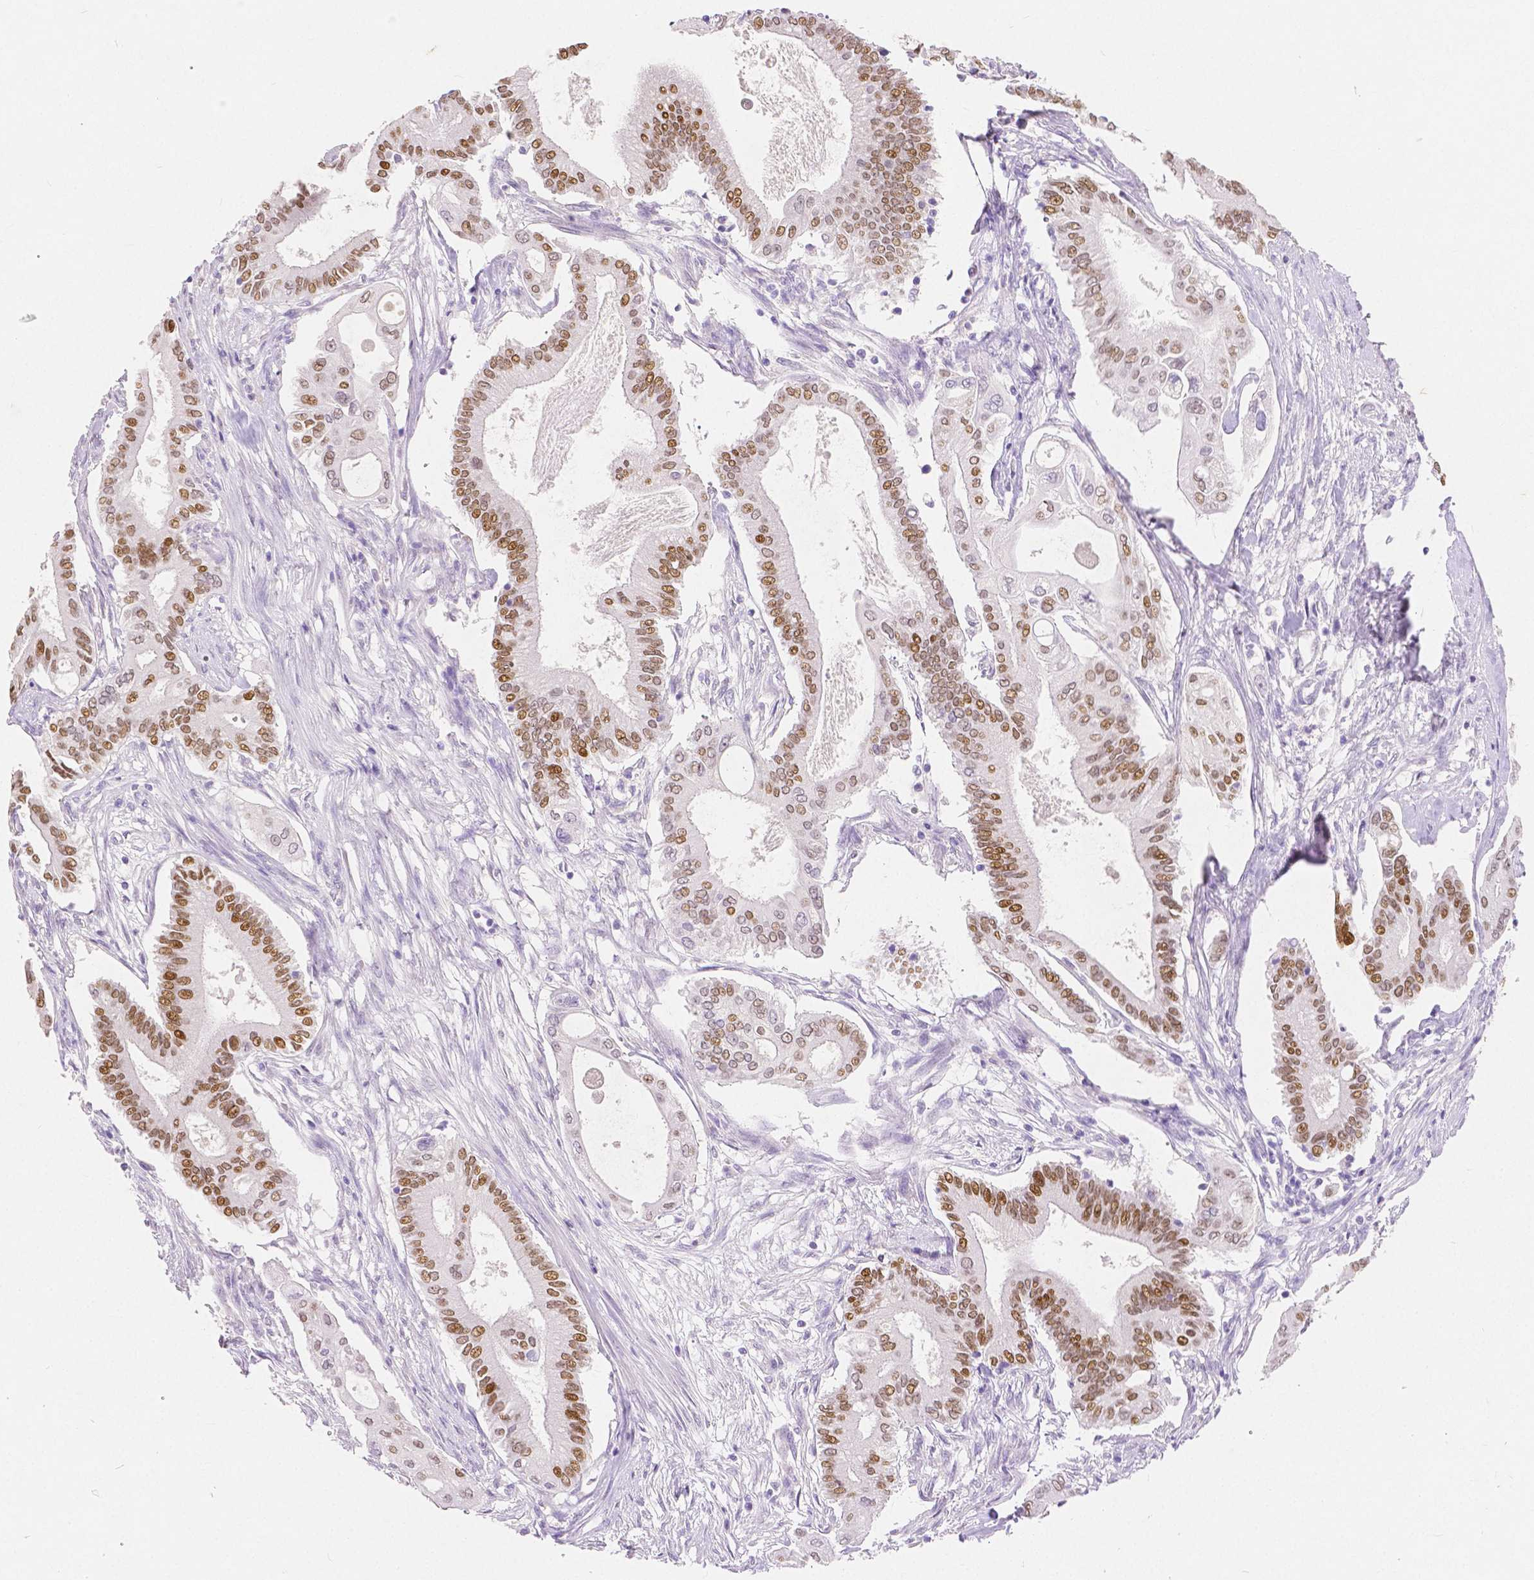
{"staining": {"intensity": "strong", "quantity": "25%-75%", "location": "nuclear"}, "tissue": "pancreatic cancer", "cell_type": "Tumor cells", "image_type": "cancer", "snomed": [{"axis": "morphology", "description": "Adenocarcinoma, NOS"}, {"axis": "topography", "description": "Pancreas"}], "caption": "Human pancreatic cancer (adenocarcinoma) stained with a brown dye displays strong nuclear positive staining in about 25%-75% of tumor cells.", "gene": "HNF1B", "patient": {"sex": "female", "age": 68}}